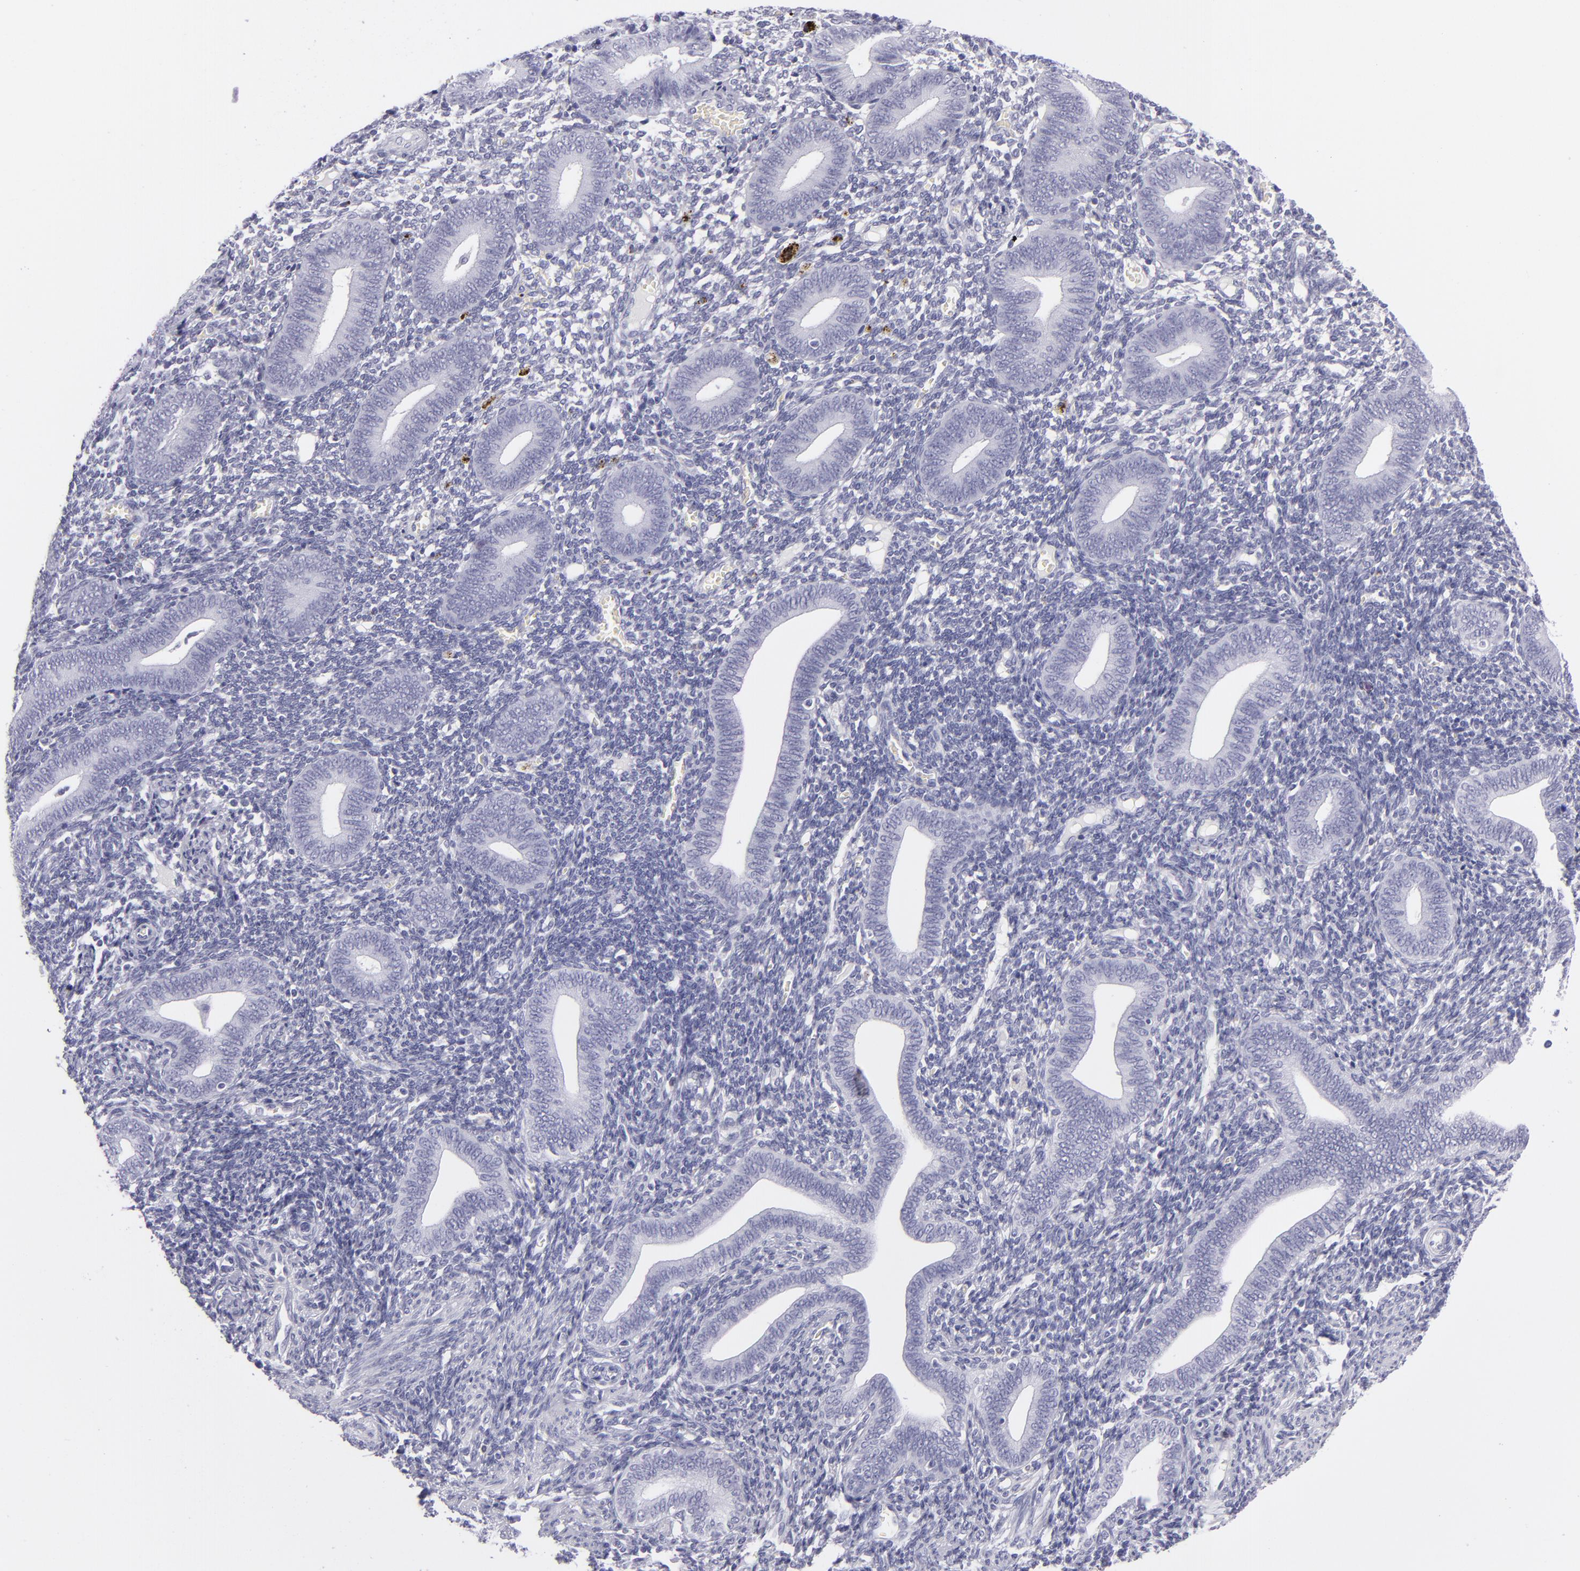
{"staining": {"intensity": "negative", "quantity": "none", "location": "none"}, "tissue": "endometrium", "cell_type": "Cells in endometrial stroma", "image_type": "normal", "snomed": [{"axis": "morphology", "description": "Normal tissue, NOS"}, {"axis": "topography", "description": "Uterus"}, {"axis": "topography", "description": "Endometrium"}], "caption": "Immunohistochemistry (IHC) histopathology image of benign endometrium: human endometrium stained with DAB (3,3'-diaminobenzidine) shows no significant protein staining in cells in endometrial stroma. The staining was performed using DAB (3,3'-diaminobenzidine) to visualize the protein expression in brown, while the nuclei were stained in blue with hematoxylin (Magnification: 20x).", "gene": "PVALB", "patient": {"sex": "female", "age": 33}}